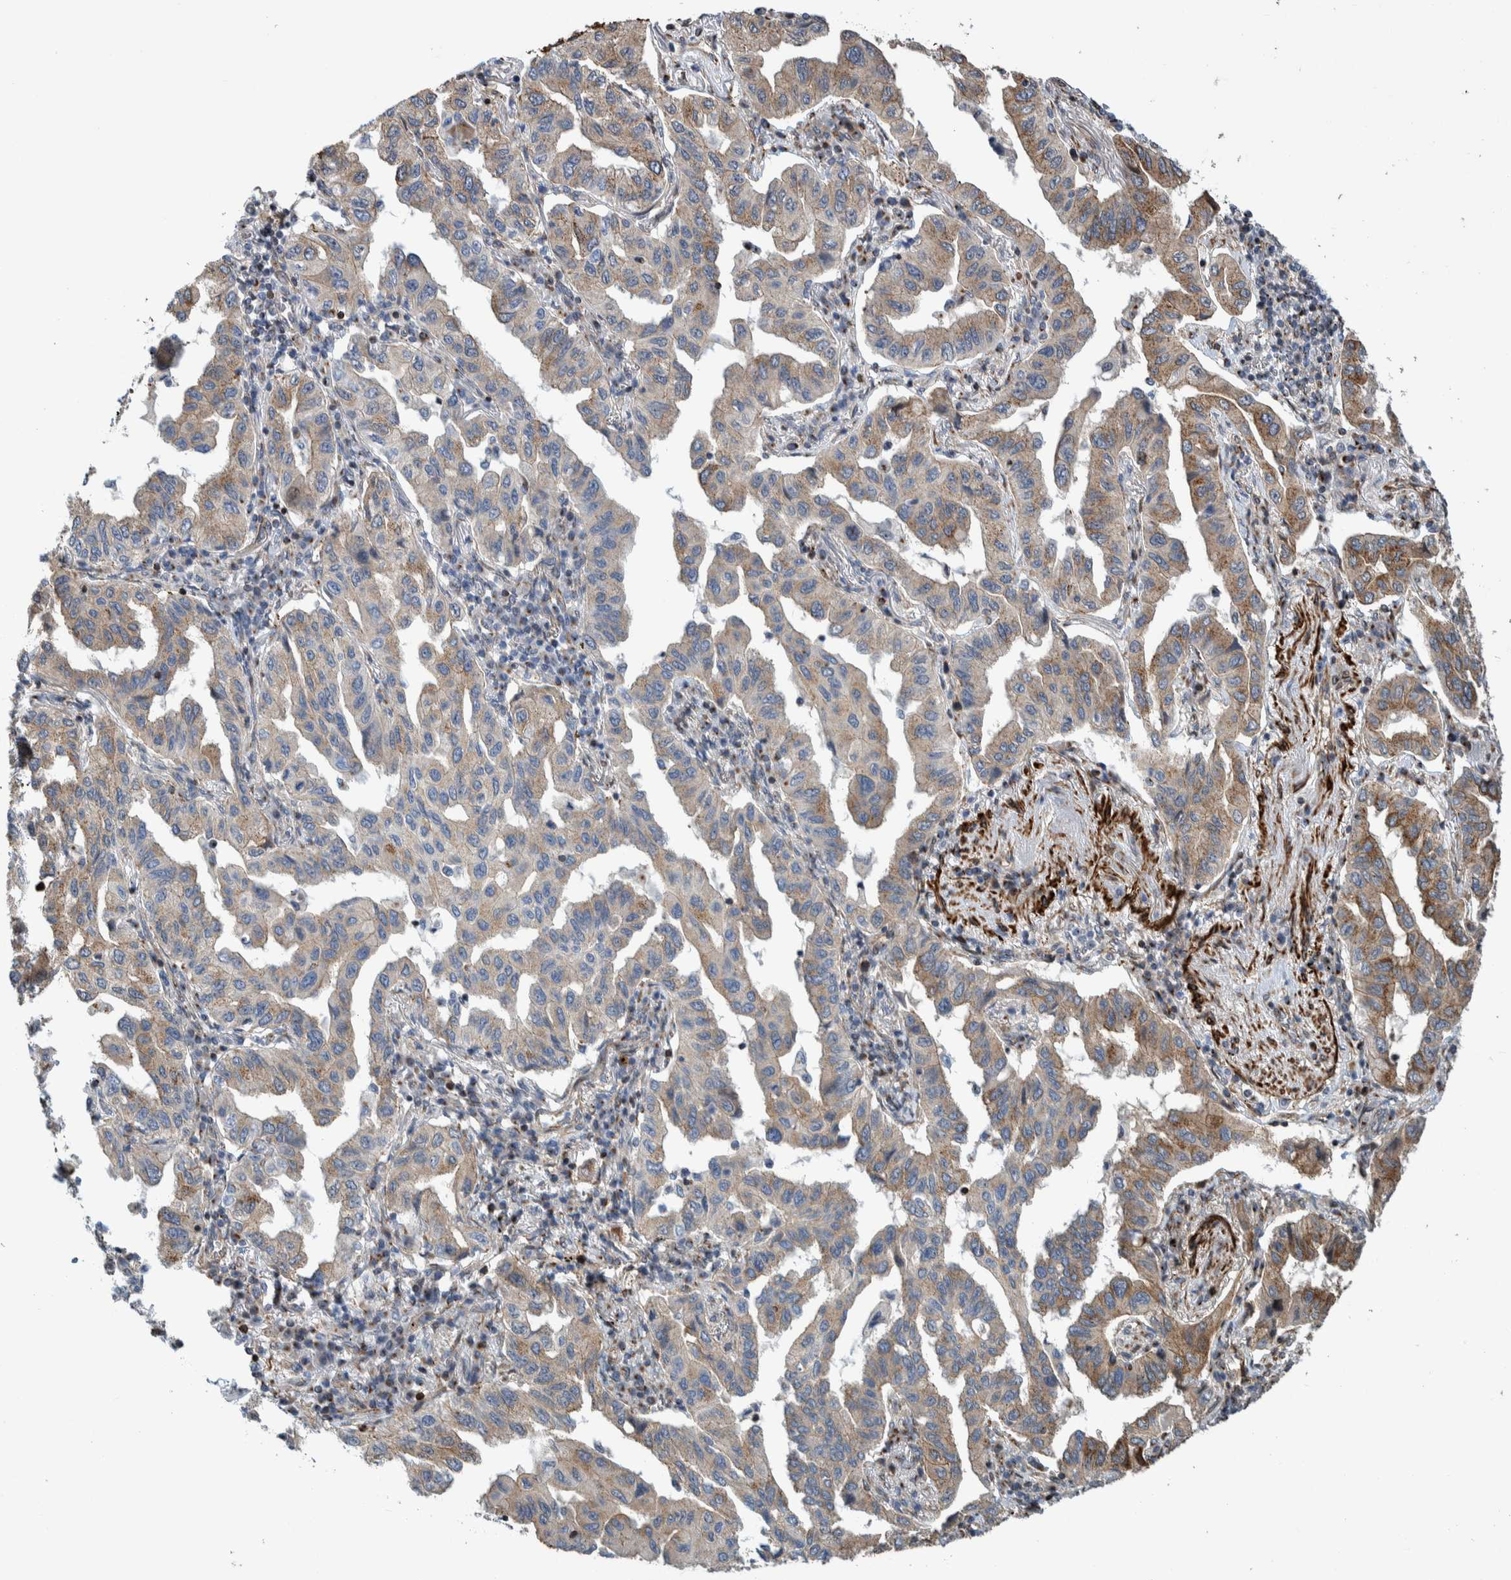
{"staining": {"intensity": "moderate", "quantity": ">75%", "location": "cytoplasmic/membranous"}, "tissue": "lung cancer", "cell_type": "Tumor cells", "image_type": "cancer", "snomed": [{"axis": "morphology", "description": "Adenocarcinoma, NOS"}, {"axis": "topography", "description": "Lung"}], "caption": "Moderate cytoplasmic/membranous expression for a protein is seen in about >75% of tumor cells of adenocarcinoma (lung) using immunohistochemistry (IHC).", "gene": "CCDC57", "patient": {"sex": "female", "age": 65}}